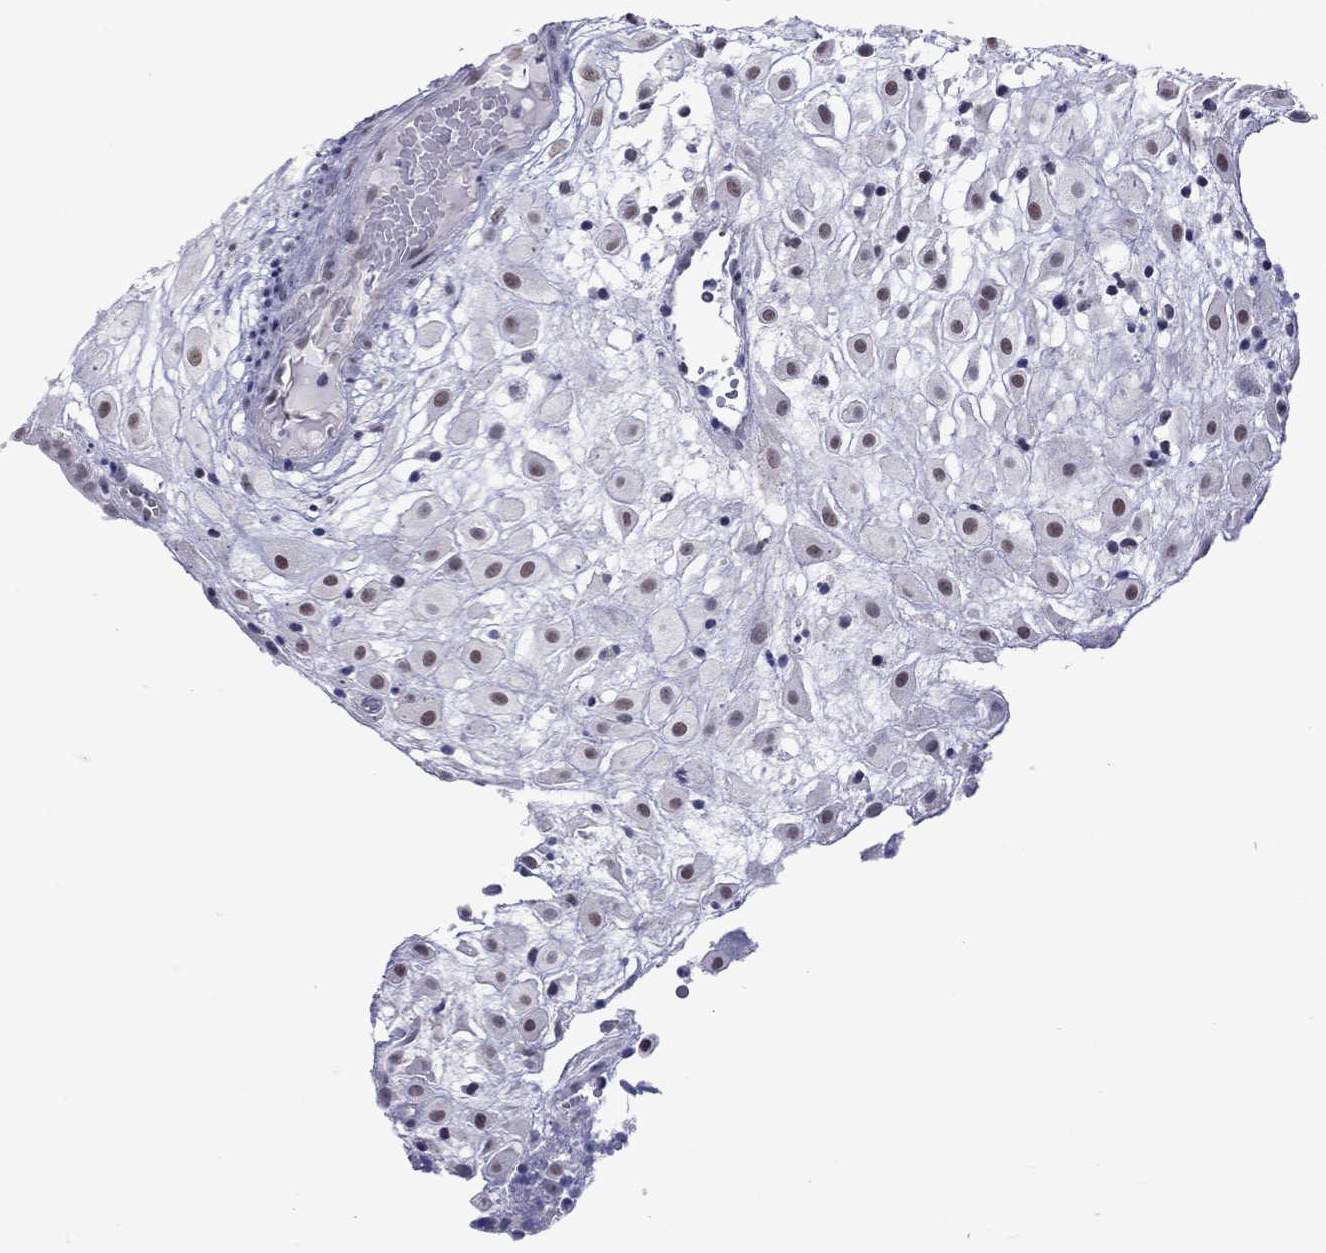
{"staining": {"intensity": "moderate", "quantity": "<25%", "location": "nuclear"}, "tissue": "placenta", "cell_type": "Decidual cells", "image_type": "normal", "snomed": [{"axis": "morphology", "description": "Normal tissue, NOS"}, {"axis": "topography", "description": "Placenta"}], "caption": "Benign placenta reveals moderate nuclear expression in approximately <25% of decidual cells Using DAB (3,3'-diaminobenzidine) (brown) and hematoxylin (blue) stains, captured at high magnification using brightfield microscopy..", "gene": "PPP1R3A", "patient": {"sex": "female", "age": 24}}